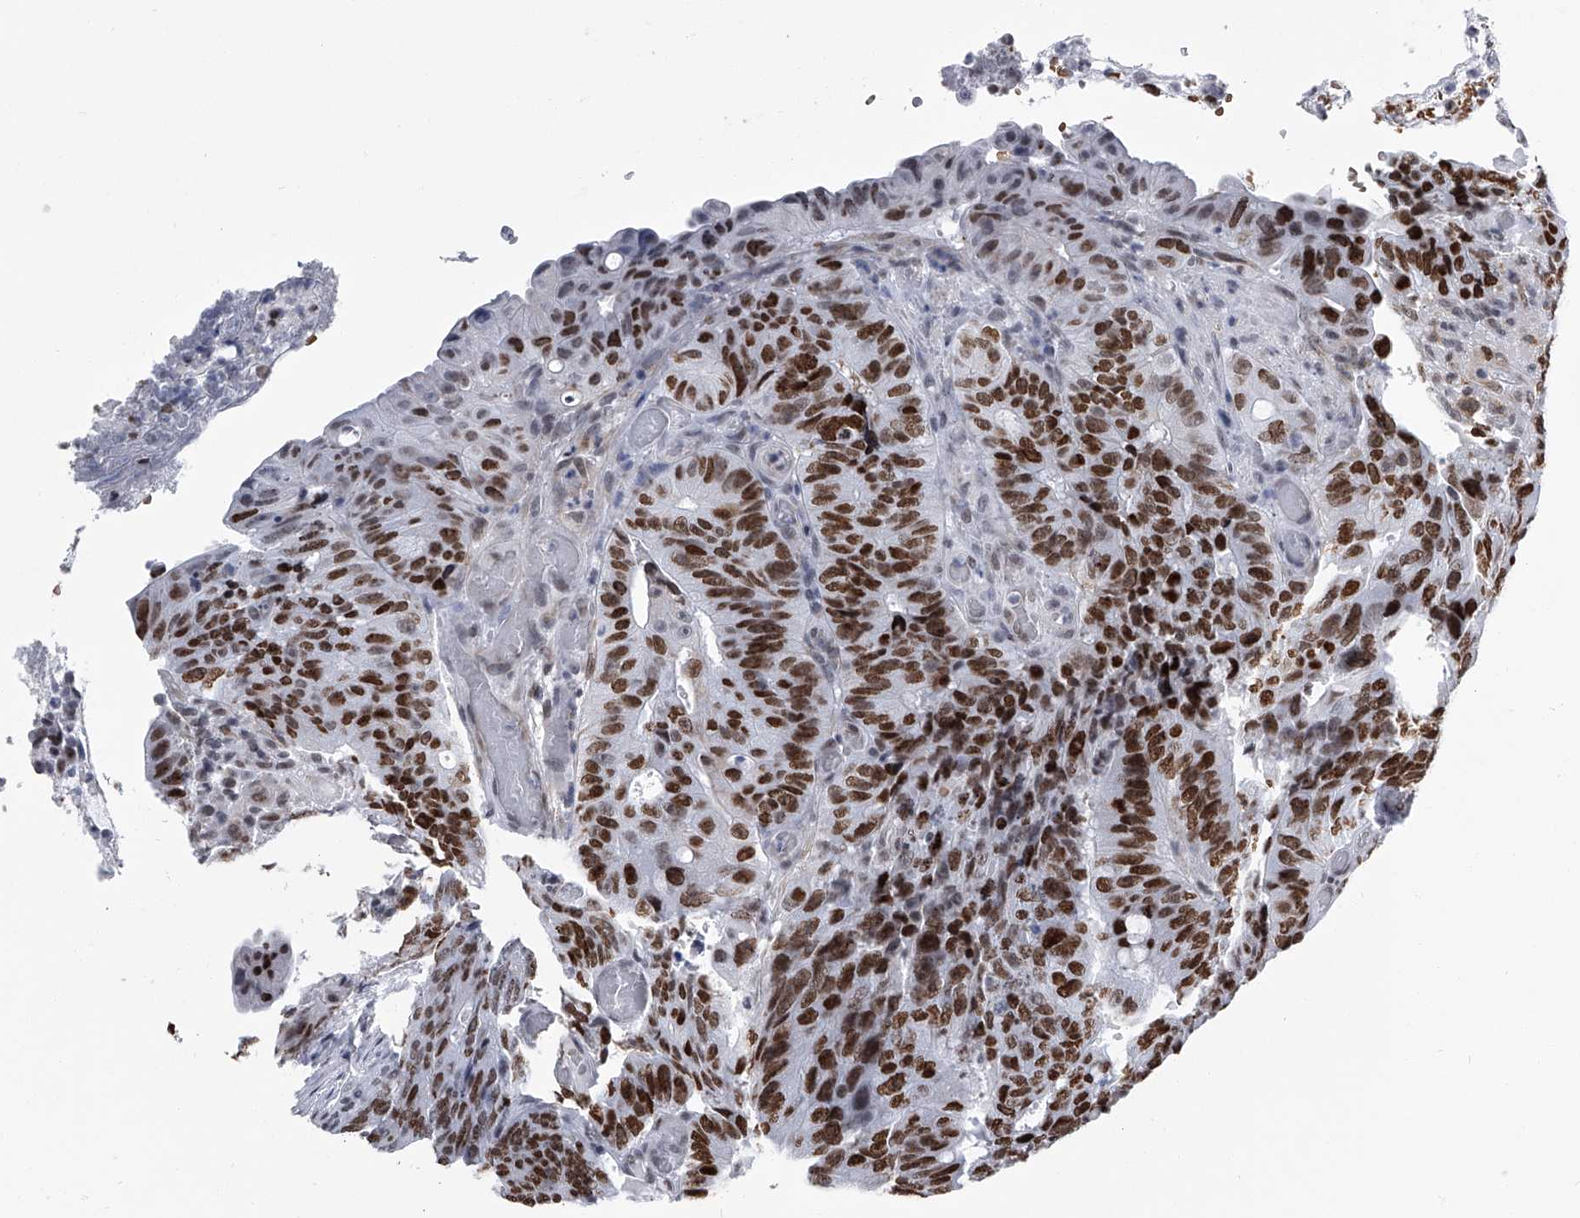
{"staining": {"intensity": "strong", "quantity": ">75%", "location": "nuclear"}, "tissue": "colorectal cancer", "cell_type": "Tumor cells", "image_type": "cancer", "snomed": [{"axis": "morphology", "description": "Adenocarcinoma, NOS"}, {"axis": "topography", "description": "Colon"}], "caption": "DAB immunohistochemical staining of colorectal cancer exhibits strong nuclear protein expression in about >75% of tumor cells. (DAB IHC, brown staining for protein, blue staining for nuclei).", "gene": "SIM2", "patient": {"sex": "male", "age": 87}}